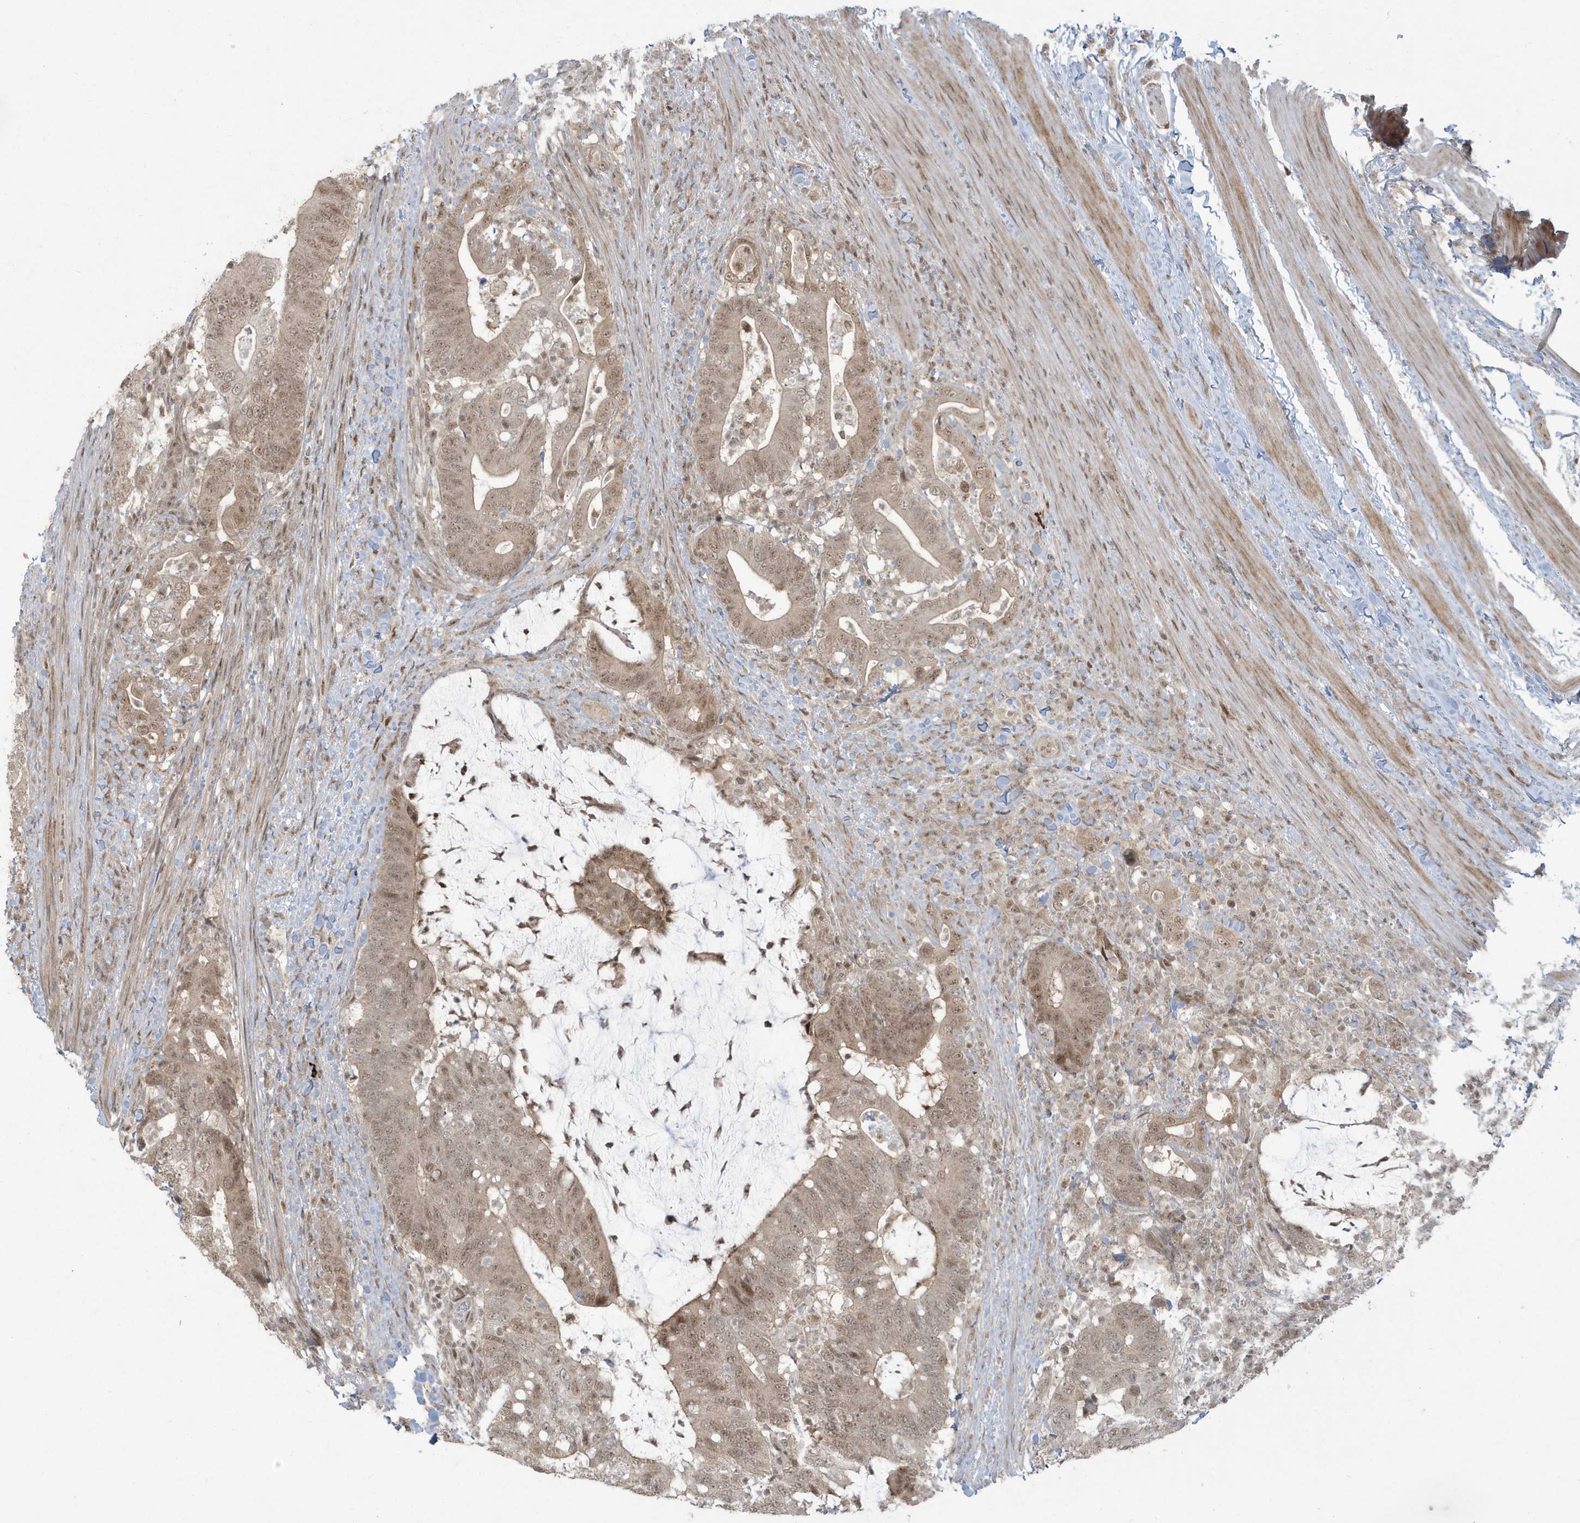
{"staining": {"intensity": "weak", "quantity": ">75%", "location": "cytoplasmic/membranous,nuclear"}, "tissue": "colorectal cancer", "cell_type": "Tumor cells", "image_type": "cancer", "snomed": [{"axis": "morphology", "description": "Adenocarcinoma, NOS"}, {"axis": "topography", "description": "Colon"}], "caption": "Human adenocarcinoma (colorectal) stained with a brown dye exhibits weak cytoplasmic/membranous and nuclear positive positivity in approximately >75% of tumor cells.", "gene": "C1orf52", "patient": {"sex": "female", "age": 66}}